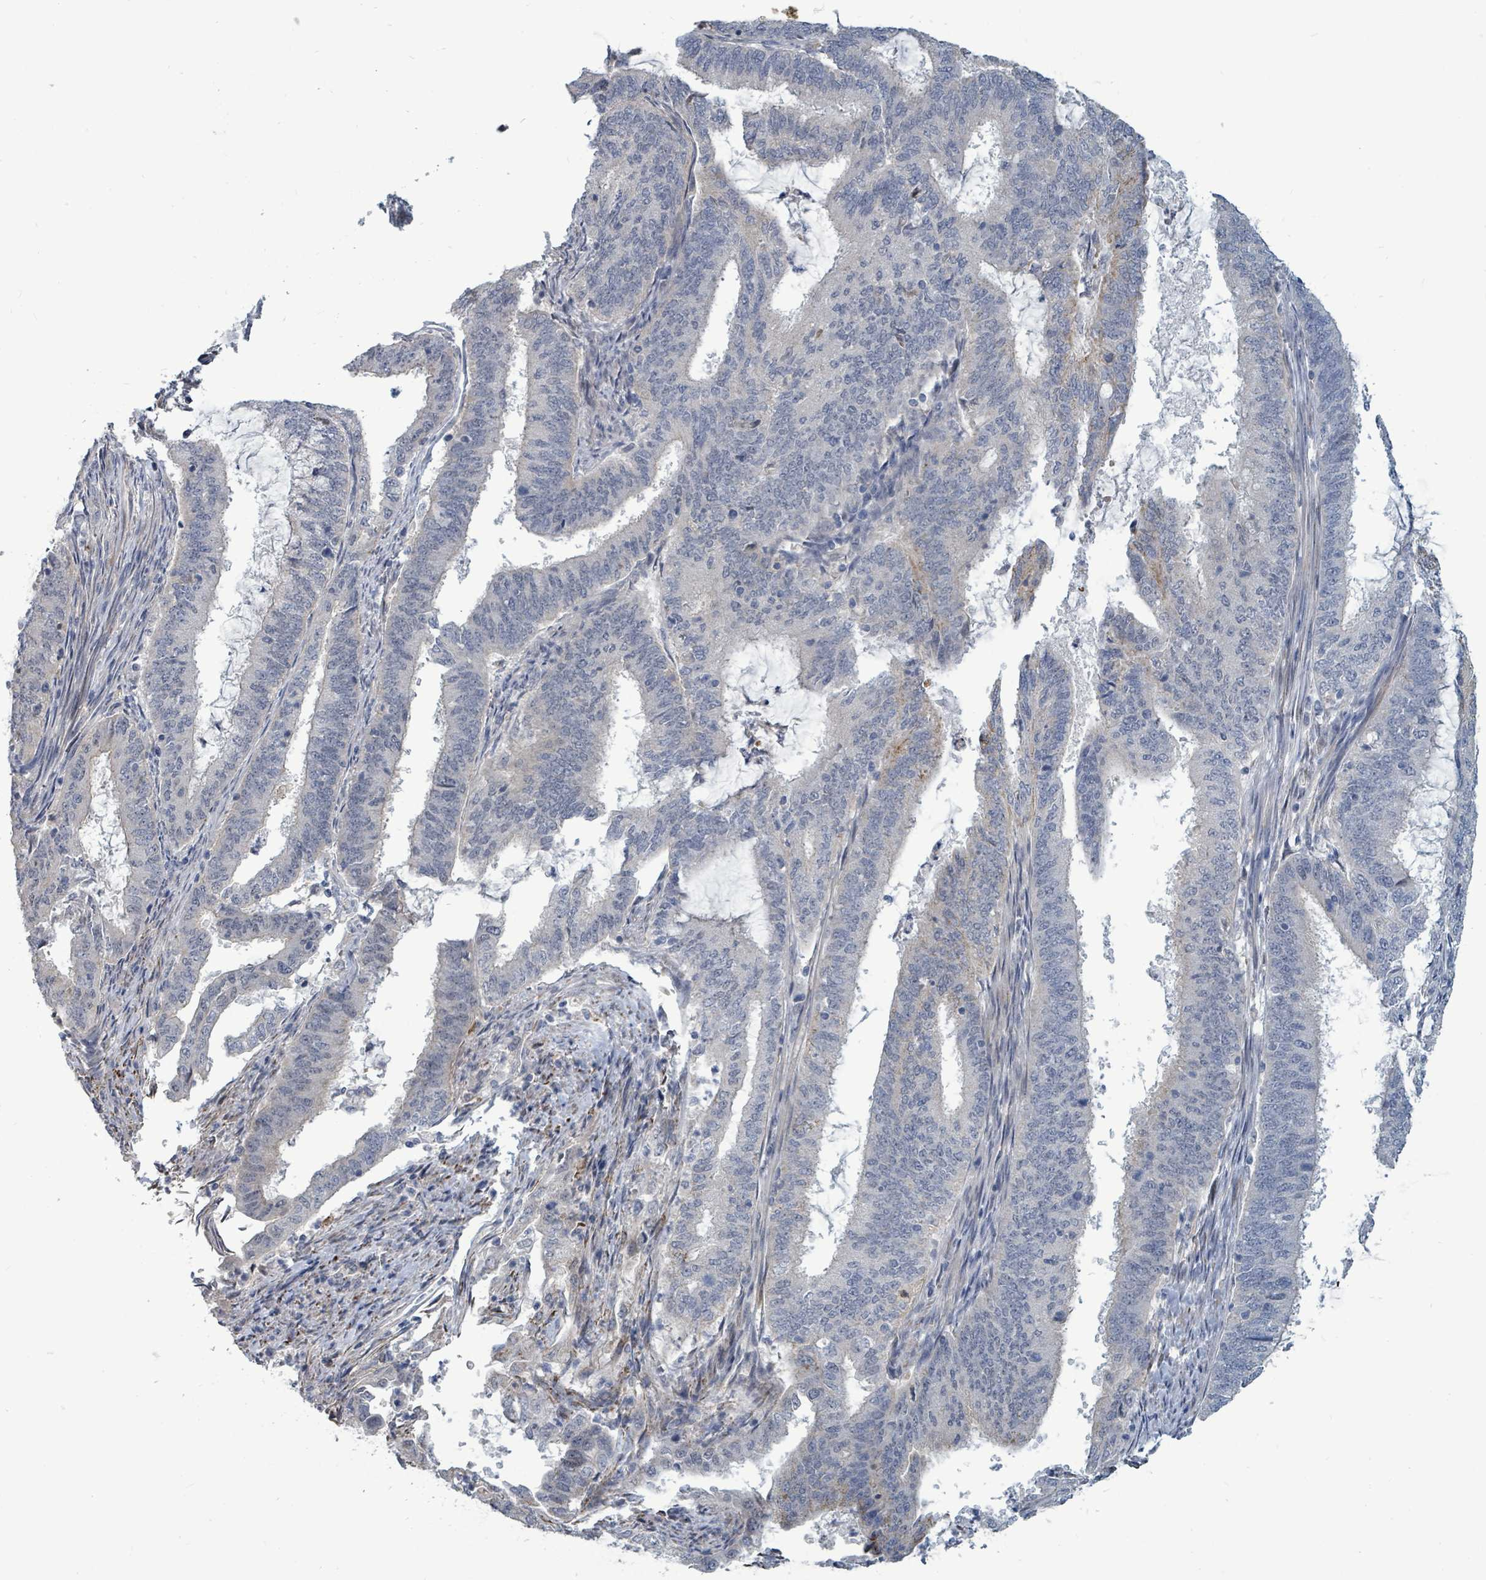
{"staining": {"intensity": "negative", "quantity": "none", "location": "none"}, "tissue": "endometrial cancer", "cell_type": "Tumor cells", "image_type": "cancer", "snomed": [{"axis": "morphology", "description": "Adenocarcinoma, NOS"}, {"axis": "topography", "description": "Endometrium"}], "caption": "This is an immunohistochemistry photomicrograph of human endometrial adenocarcinoma. There is no positivity in tumor cells.", "gene": "TRDMT1", "patient": {"sex": "female", "age": 51}}